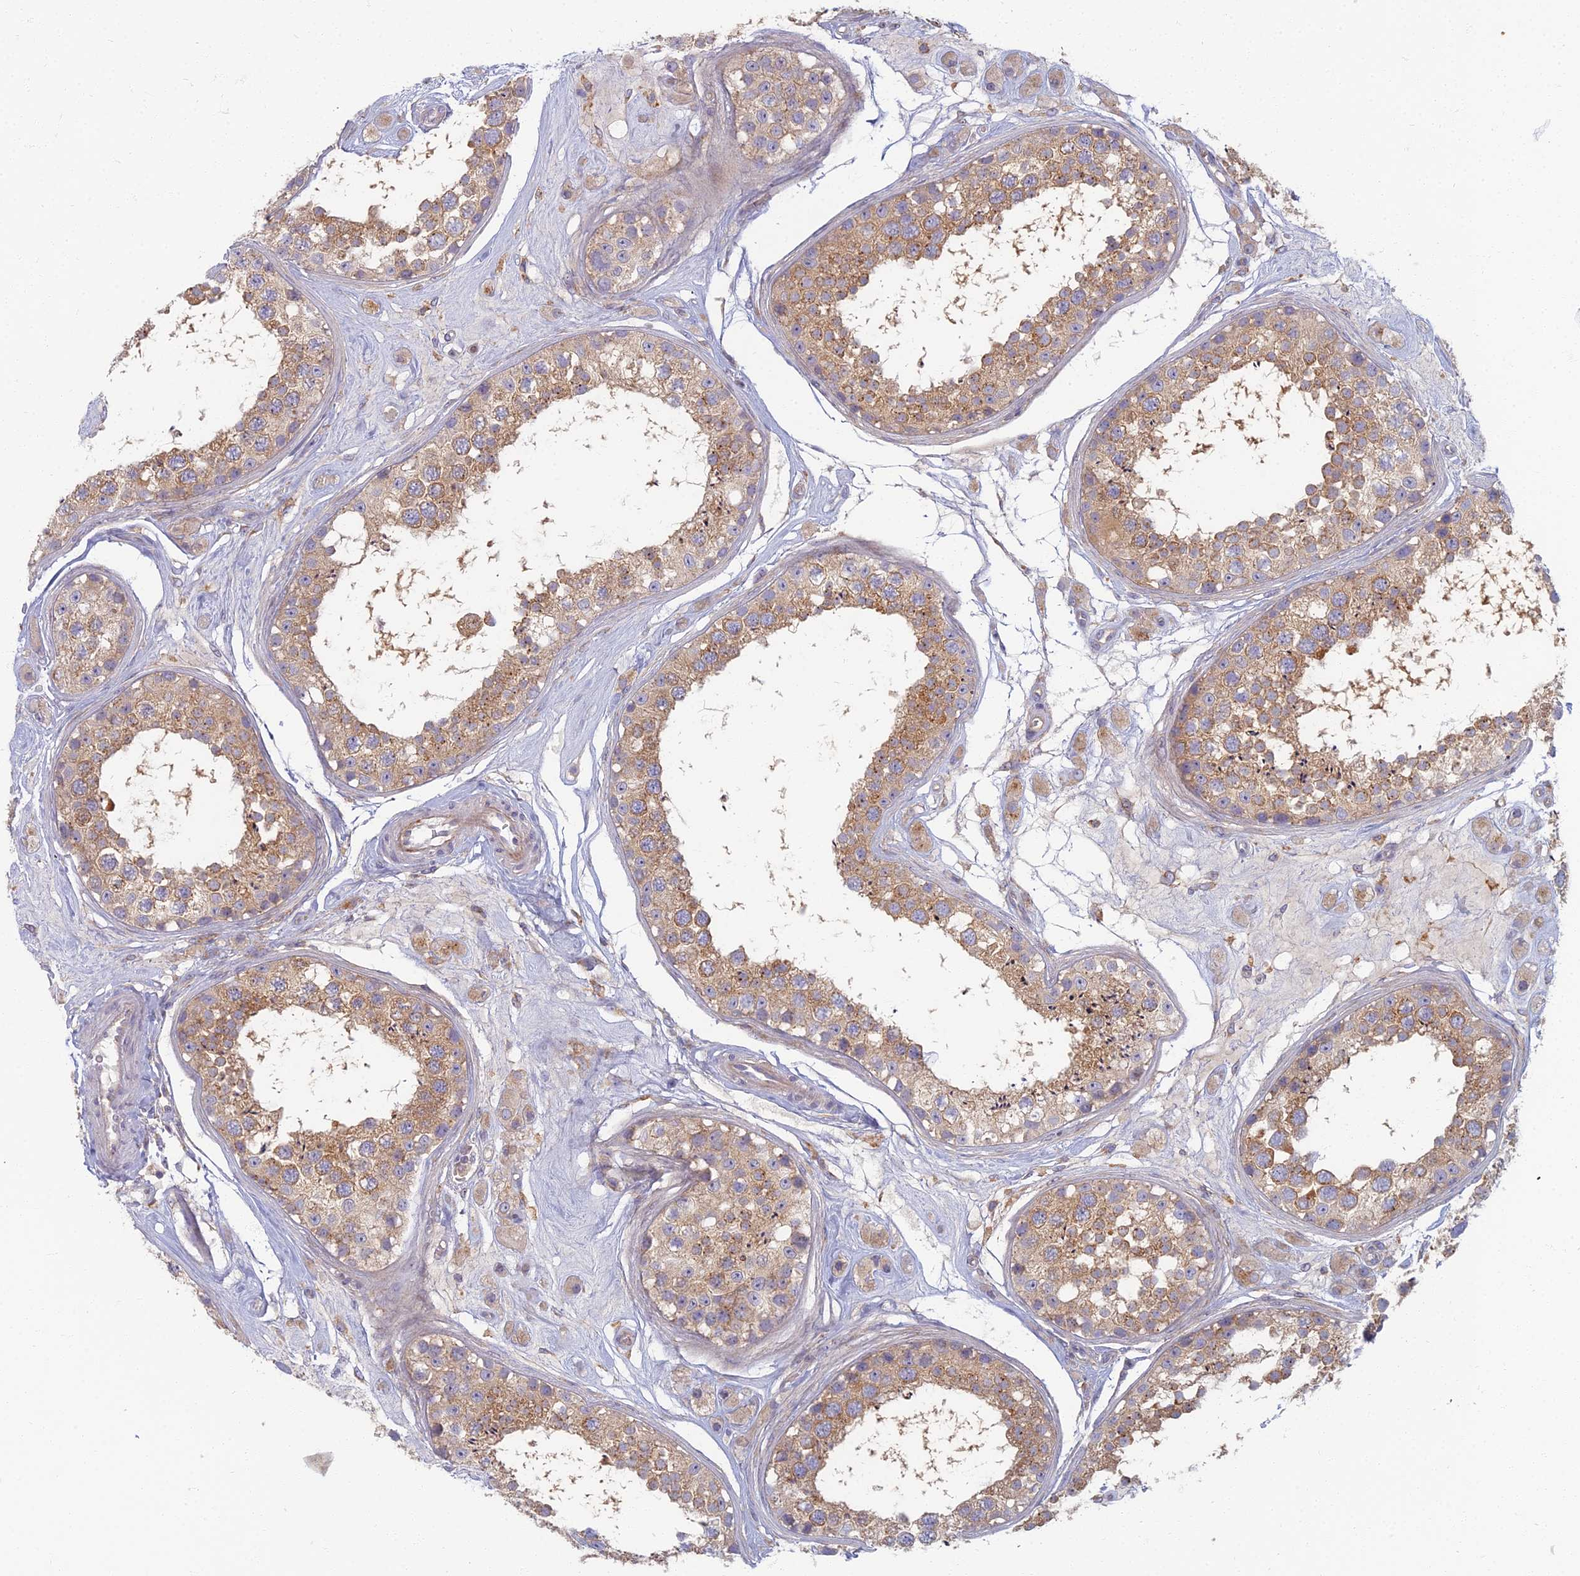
{"staining": {"intensity": "moderate", "quantity": ">75%", "location": "cytoplasmic/membranous"}, "tissue": "testis", "cell_type": "Cells in seminiferous ducts", "image_type": "normal", "snomed": [{"axis": "morphology", "description": "Normal tissue, NOS"}, {"axis": "topography", "description": "Testis"}], "caption": "Testis stained with IHC reveals moderate cytoplasmic/membranous staining in about >75% of cells in seminiferous ducts.", "gene": "PROX2", "patient": {"sex": "male", "age": 25}}